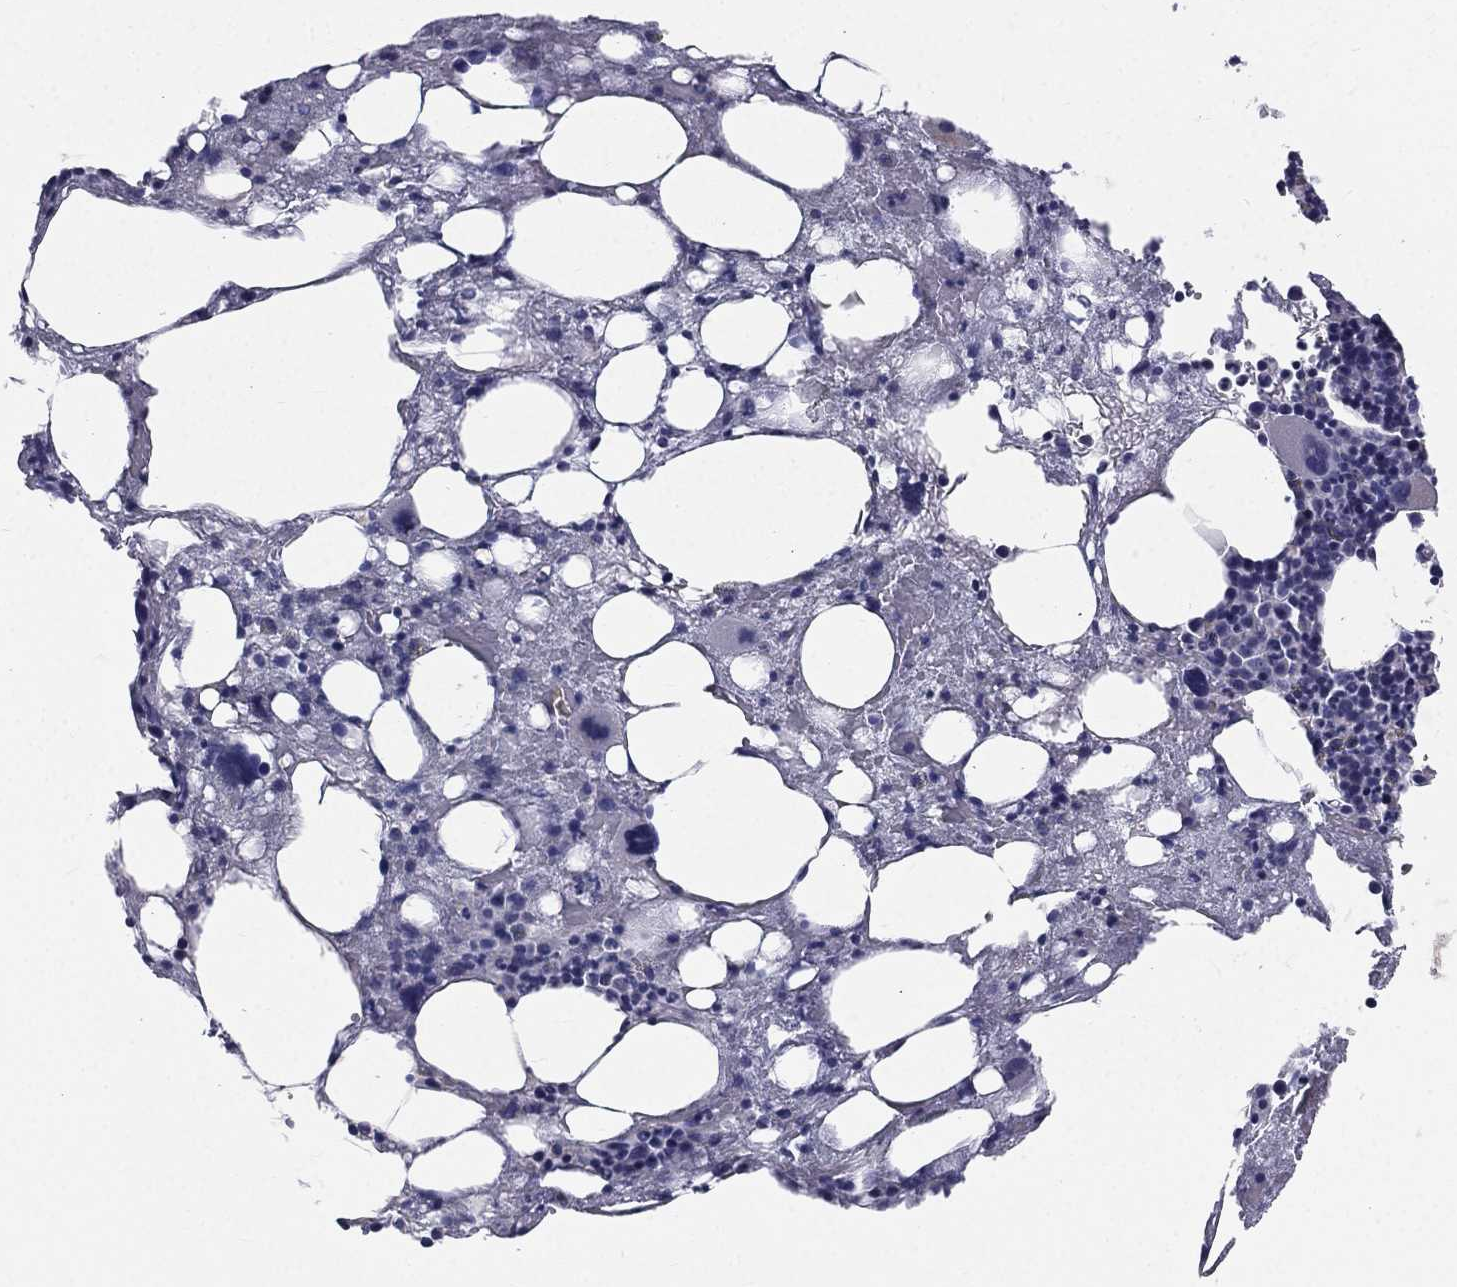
{"staining": {"intensity": "negative", "quantity": "none", "location": "none"}, "tissue": "bone marrow", "cell_type": "Hematopoietic cells", "image_type": "normal", "snomed": [{"axis": "morphology", "description": "Normal tissue, NOS"}, {"axis": "topography", "description": "Bone marrow"}], "caption": "Immunohistochemistry of unremarkable human bone marrow demonstrates no positivity in hematopoietic cells. The staining is performed using DAB brown chromogen with nuclei counter-stained in using hematoxylin.", "gene": "MUC13", "patient": {"sex": "female", "age": 54}}